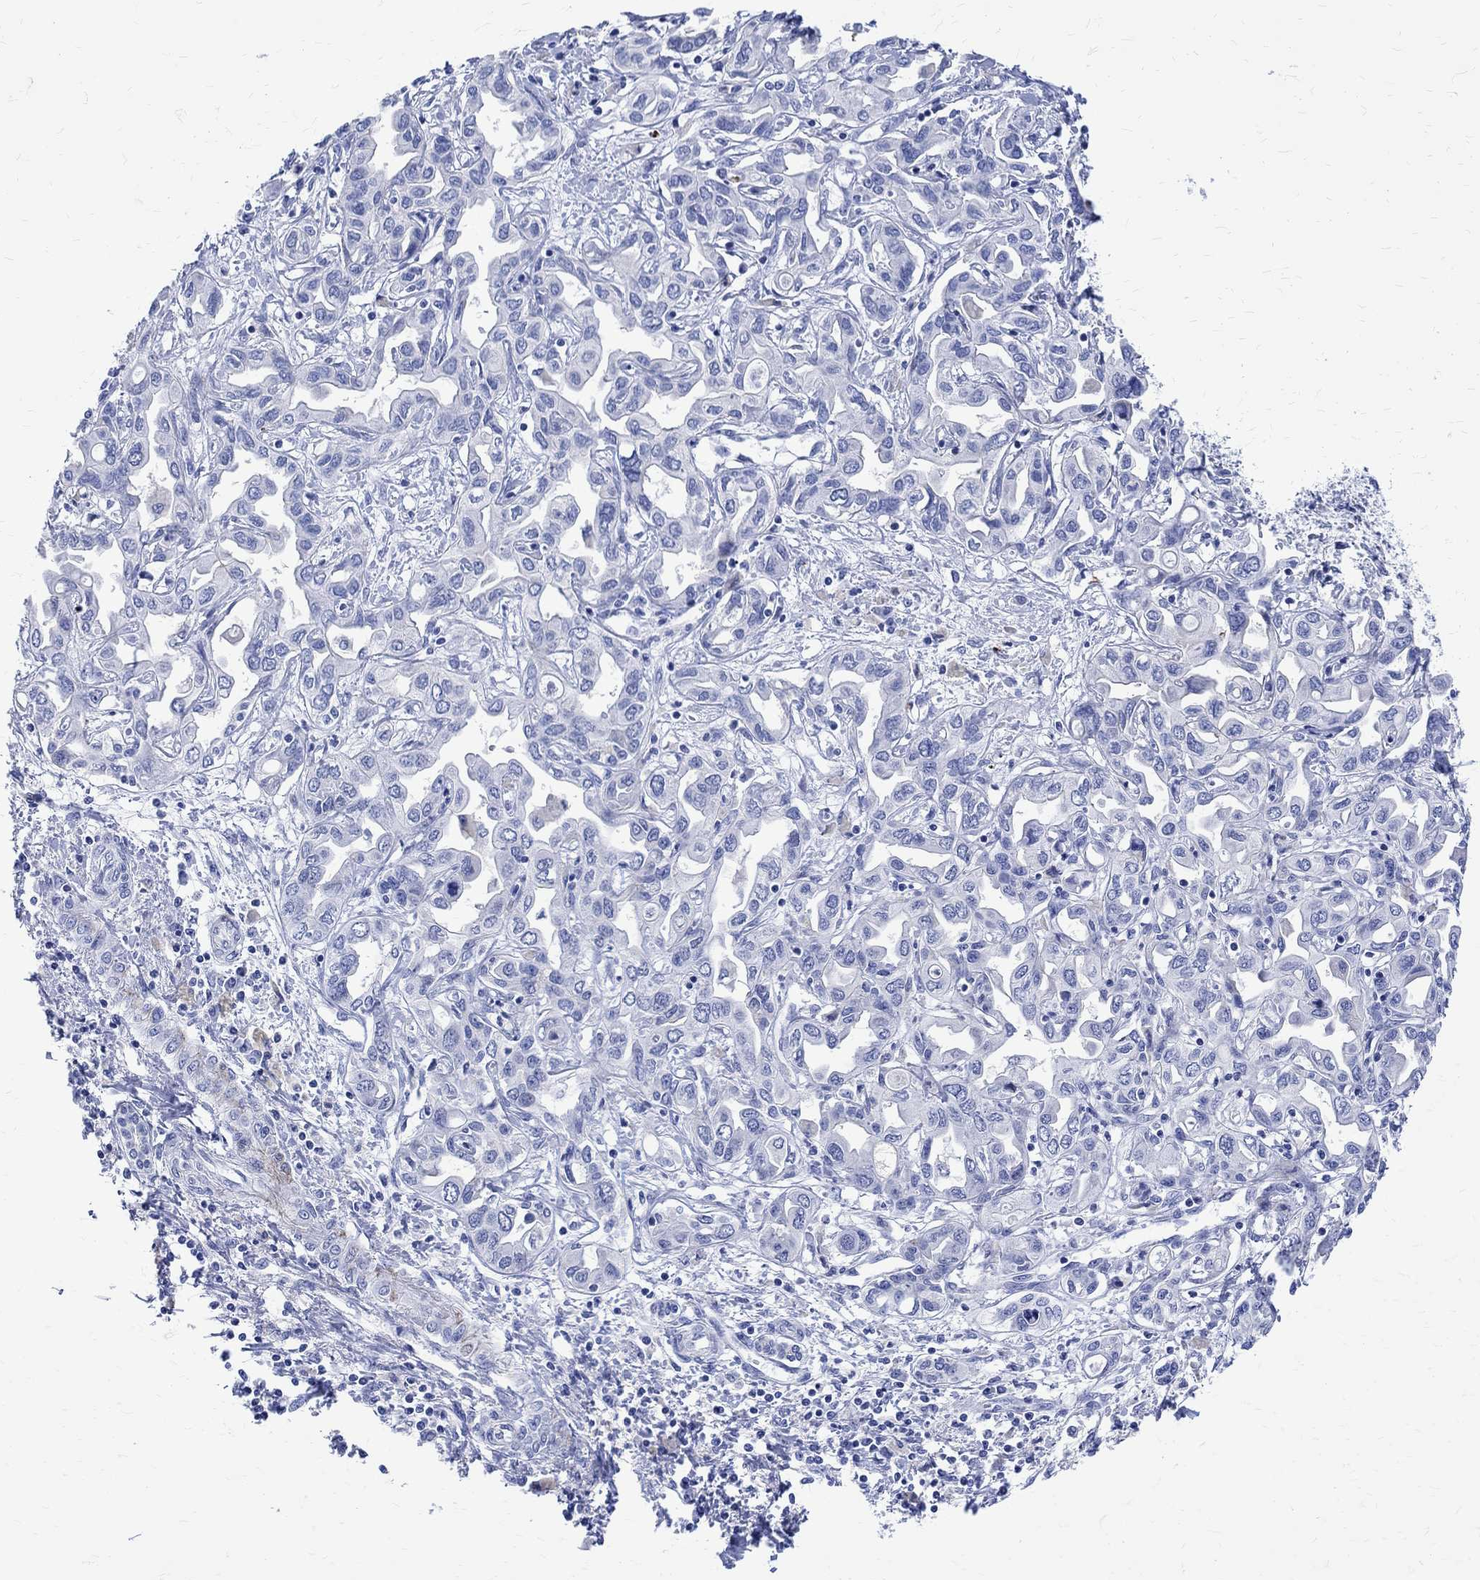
{"staining": {"intensity": "negative", "quantity": "none", "location": "none"}, "tissue": "liver cancer", "cell_type": "Tumor cells", "image_type": "cancer", "snomed": [{"axis": "morphology", "description": "Cholangiocarcinoma"}, {"axis": "topography", "description": "Liver"}], "caption": "Liver cholangiocarcinoma was stained to show a protein in brown. There is no significant expression in tumor cells.", "gene": "PARVB", "patient": {"sex": "female", "age": 64}}